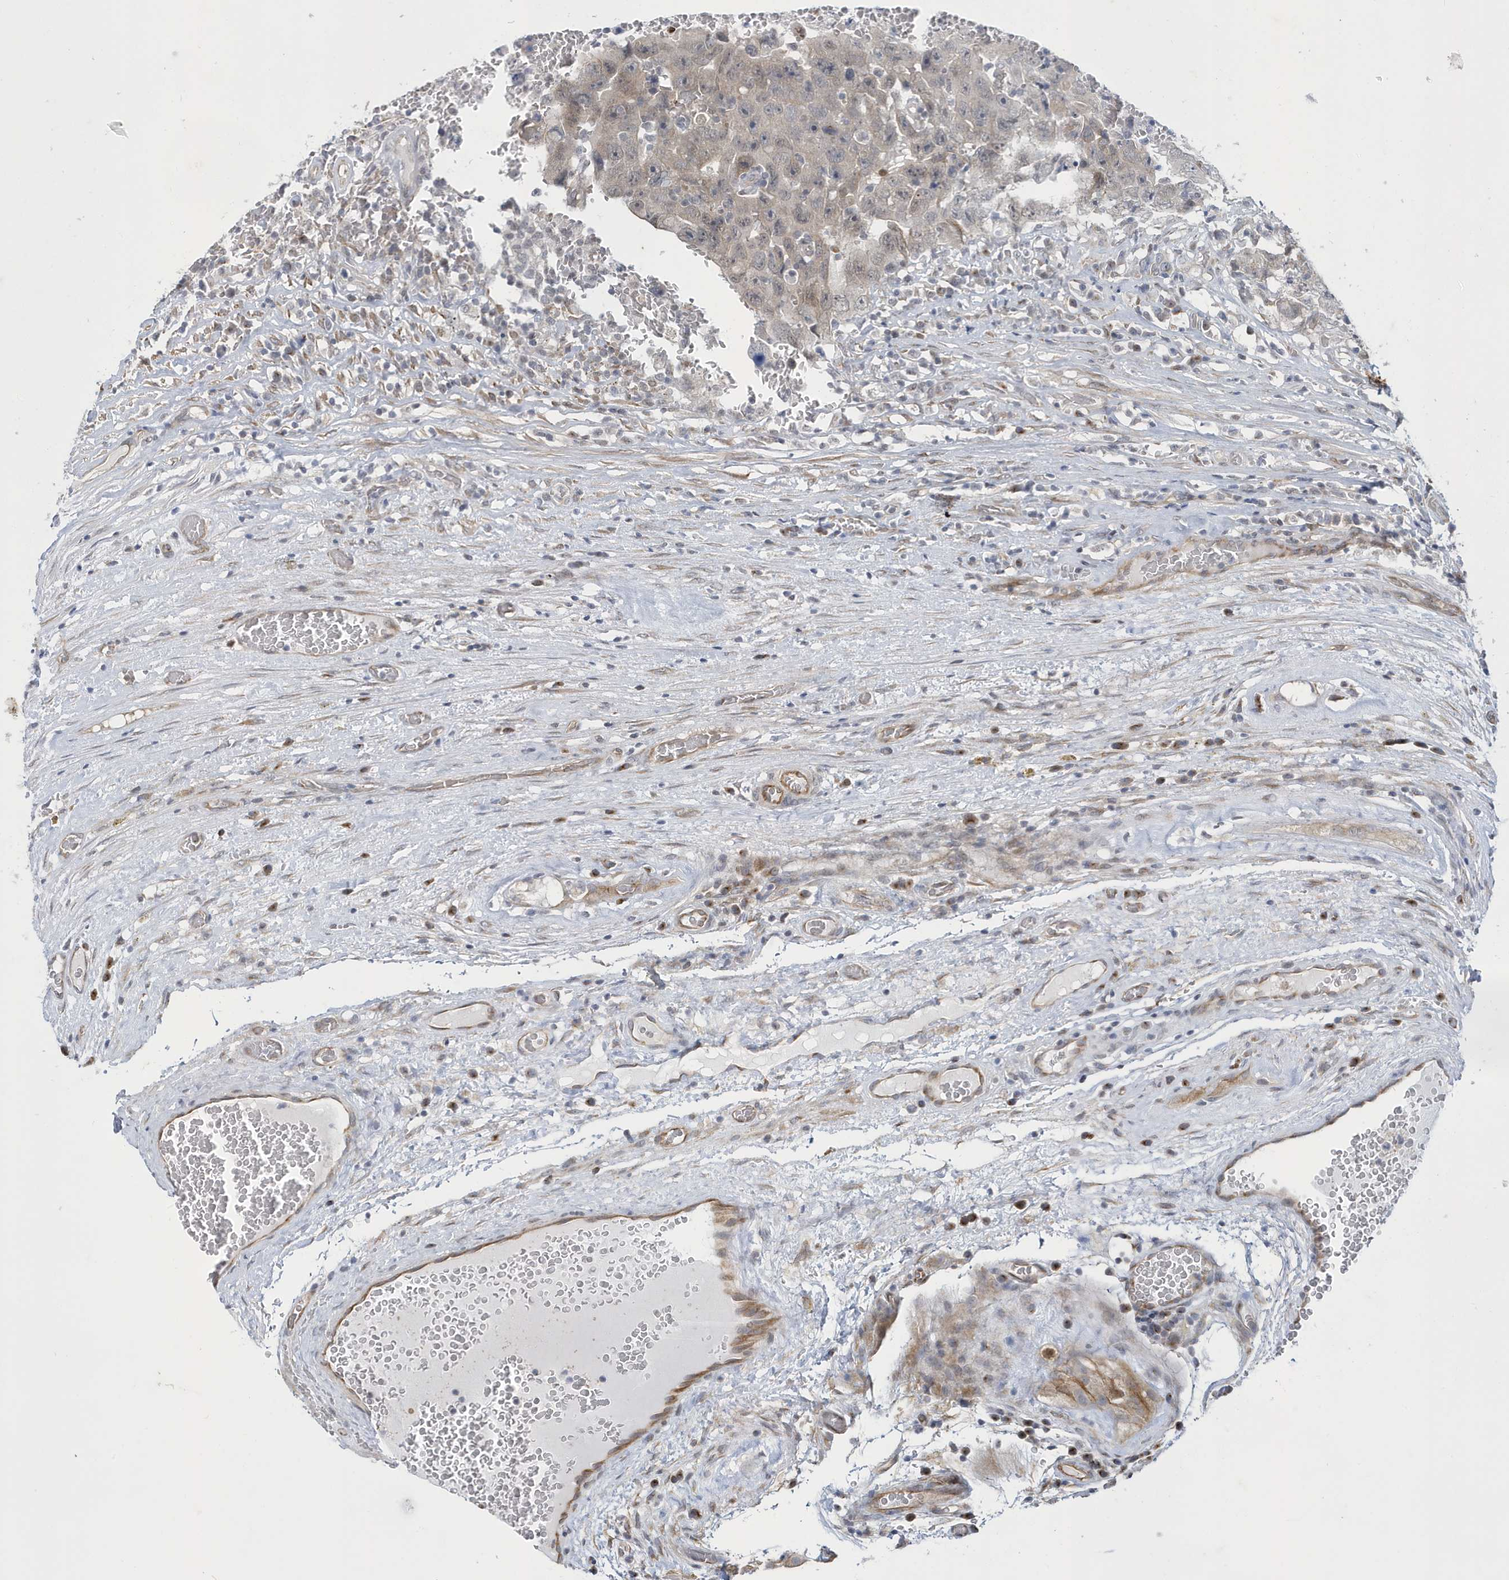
{"staining": {"intensity": "weak", "quantity": ">75%", "location": "cytoplasmic/membranous"}, "tissue": "testis cancer", "cell_type": "Tumor cells", "image_type": "cancer", "snomed": [{"axis": "morphology", "description": "Carcinoma, Embryonal, NOS"}, {"axis": "topography", "description": "Testis"}], "caption": "IHC histopathology image of neoplastic tissue: embryonal carcinoma (testis) stained using IHC reveals low levels of weak protein expression localized specifically in the cytoplasmic/membranous of tumor cells, appearing as a cytoplasmic/membranous brown color.", "gene": "ZNF654", "patient": {"sex": "male", "age": 26}}